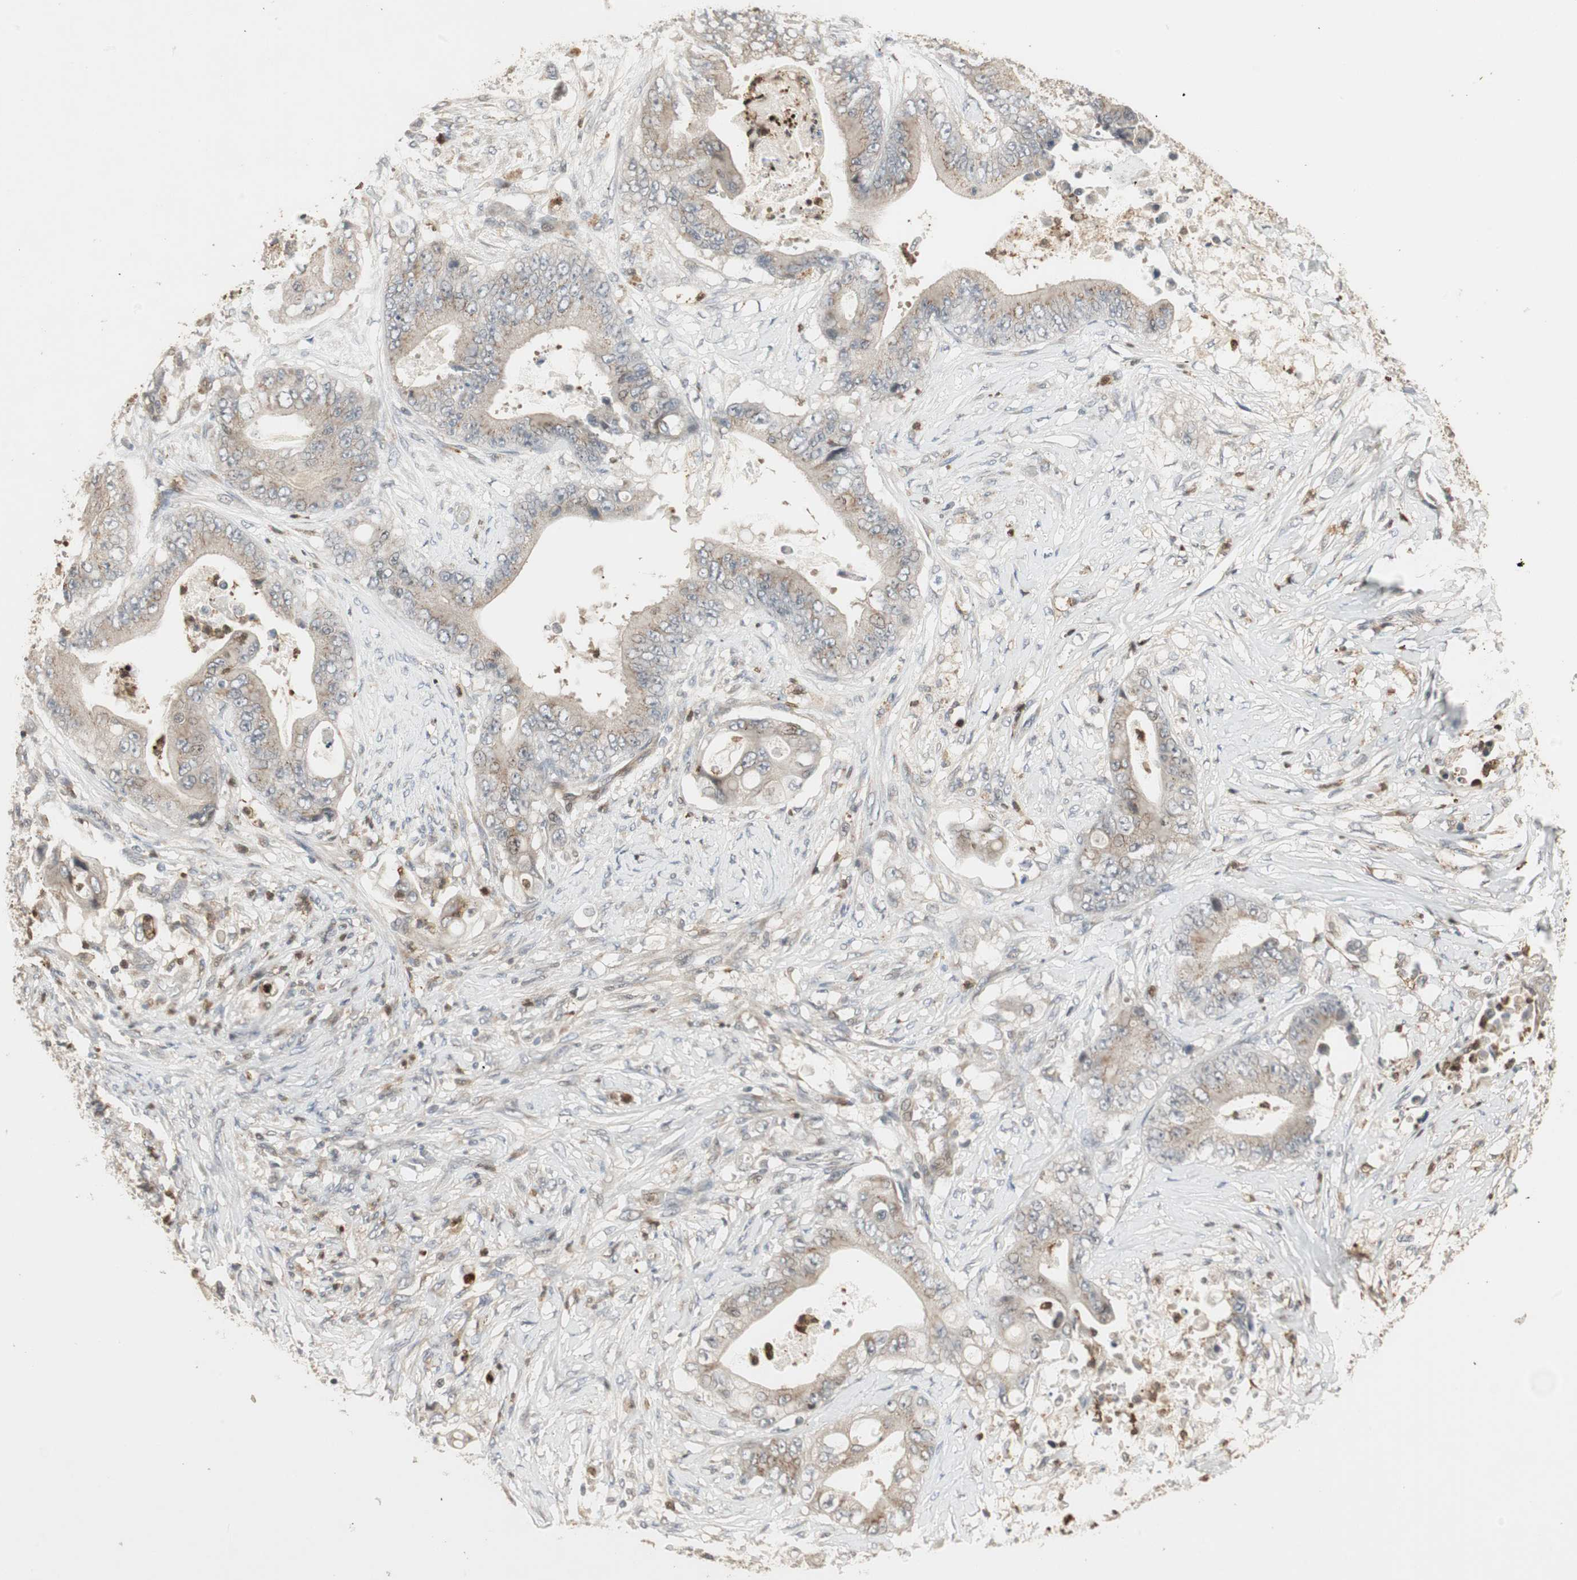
{"staining": {"intensity": "weak", "quantity": "25%-75%", "location": "cytoplasmic/membranous"}, "tissue": "stomach cancer", "cell_type": "Tumor cells", "image_type": "cancer", "snomed": [{"axis": "morphology", "description": "Adenocarcinoma, NOS"}, {"axis": "topography", "description": "Stomach"}], "caption": "Stomach adenocarcinoma tissue displays weak cytoplasmic/membranous positivity in approximately 25%-75% of tumor cells", "gene": "SNX4", "patient": {"sex": "female", "age": 73}}